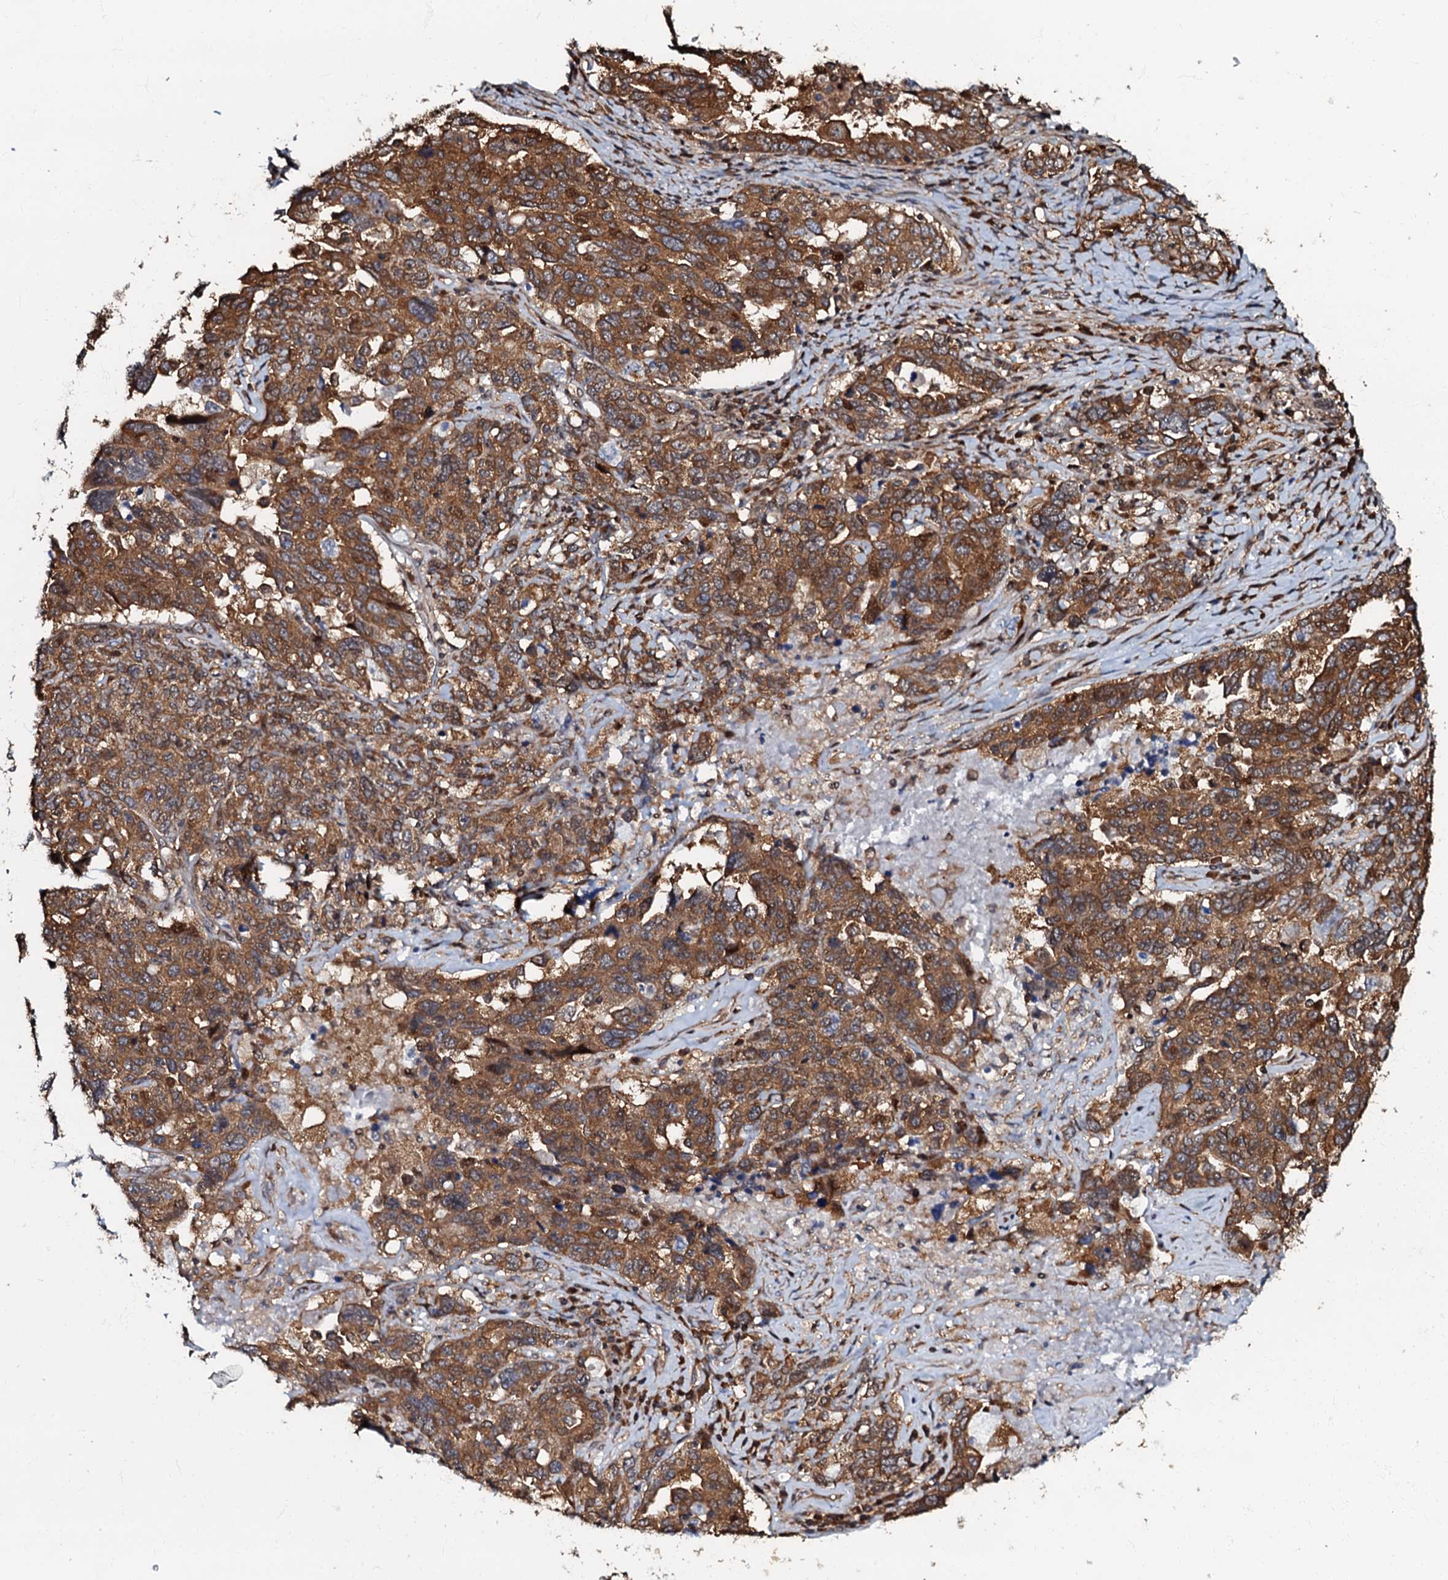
{"staining": {"intensity": "strong", "quantity": ">75%", "location": "cytoplasmic/membranous"}, "tissue": "ovarian cancer", "cell_type": "Tumor cells", "image_type": "cancer", "snomed": [{"axis": "morphology", "description": "Carcinoma, endometroid"}, {"axis": "topography", "description": "Ovary"}], "caption": "Protein analysis of ovarian cancer (endometroid carcinoma) tissue displays strong cytoplasmic/membranous expression in about >75% of tumor cells. The staining is performed using DAB (3,3'-diaminobenzidine) brown chromogen to label protein expression. The nuclei are counter-stained blue using hematoxylin.", "gene": "OSBP", "patient": {"sex": "female", "age": 62}}